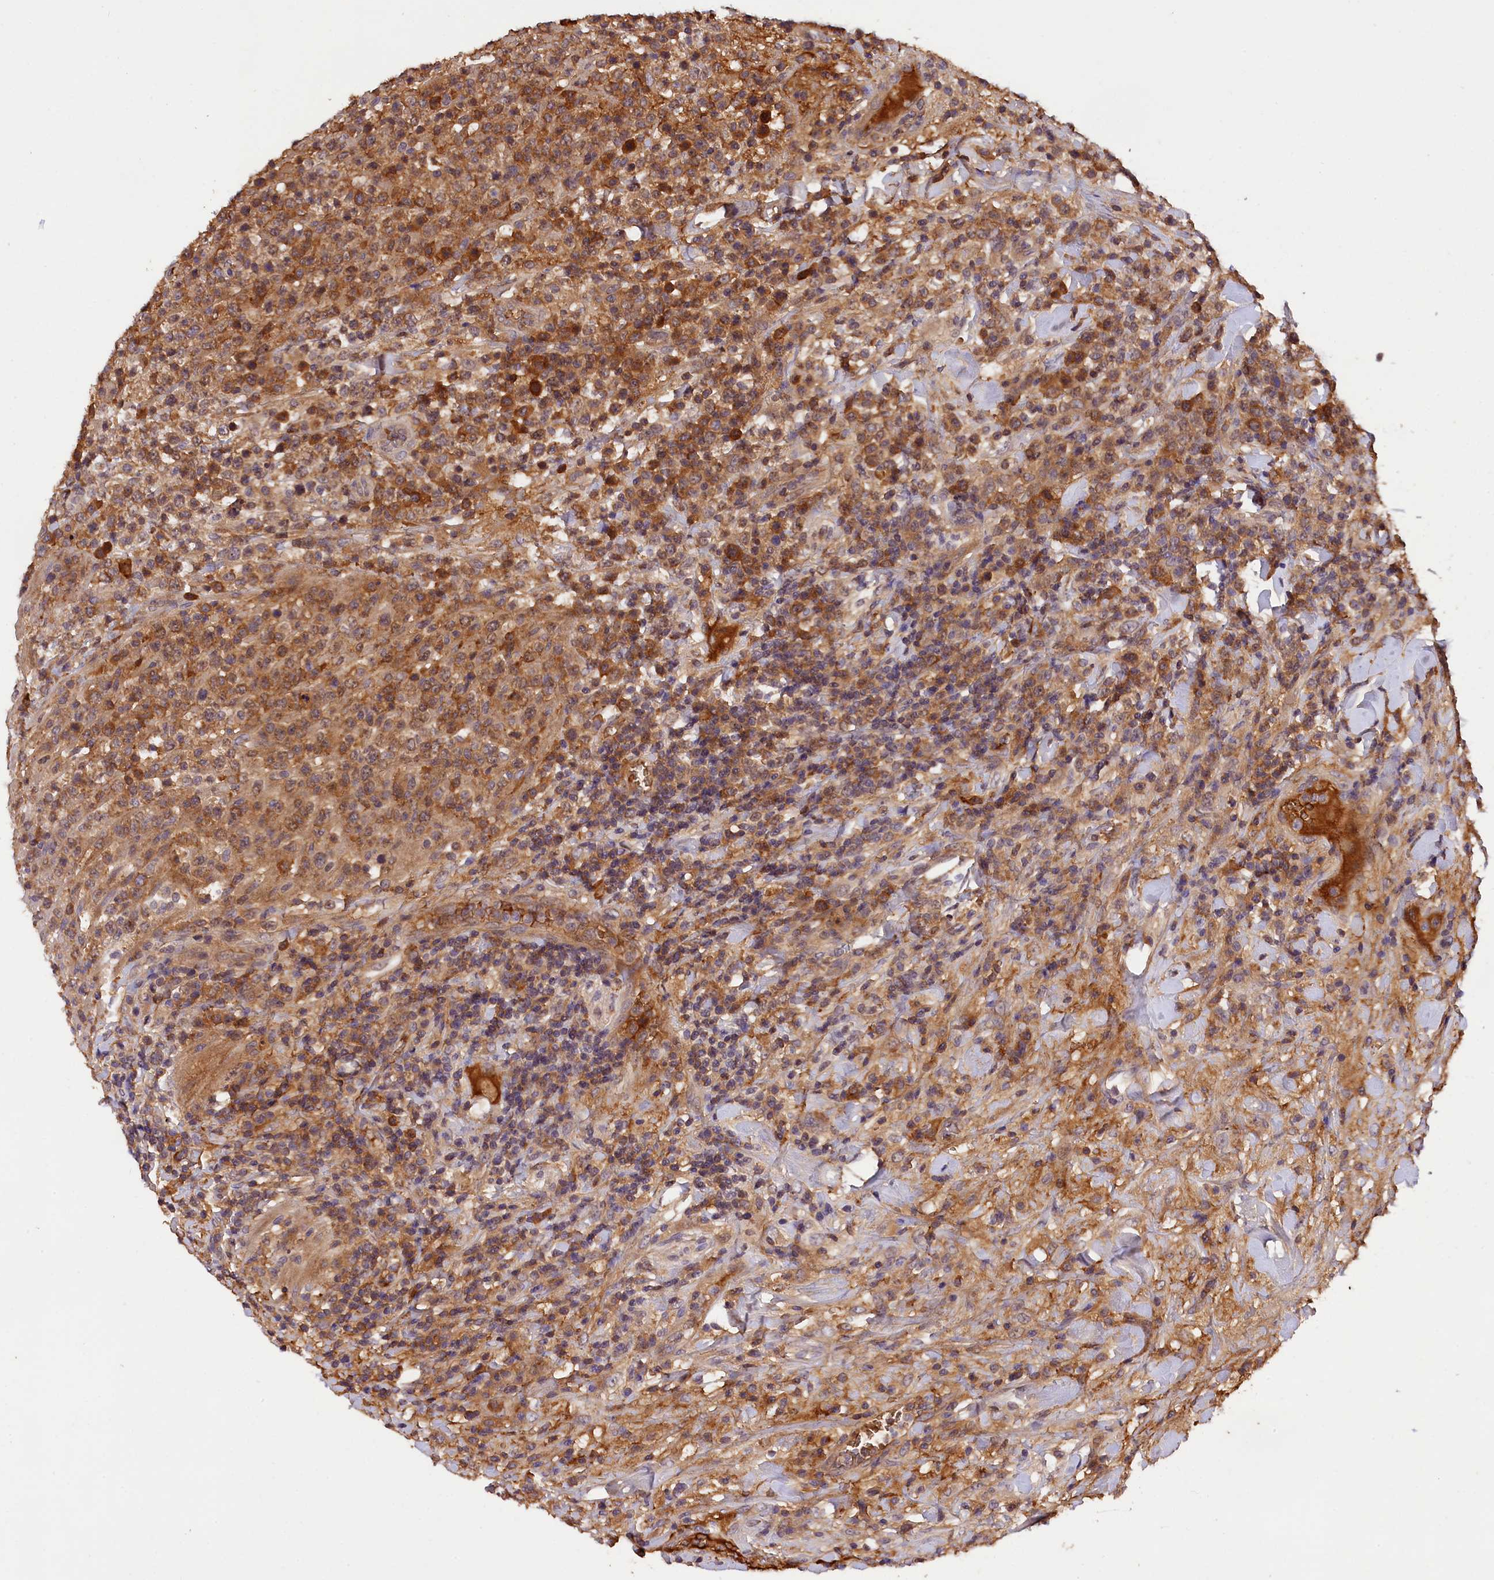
{"staining": {"intensity": "moderate", "quantity": "25%-75%", "location": "cytoplasmic/membranous"}, "tissue": "lymphoma", "cell_type": "Tumor cells", "image_type": "cancer", "snomed": [{"axis": "morphology", "description": "Malignant lymphoma, non-Hodgkin's type, High grade"}, {"axis": "topography", "description": "Colon"}], "caption": "Human lymphoma stained with a protein marker exhibits moderate staining in tumor cells.", "gene": "PHAF1", "patient": {"sex": "female", "age": 53}}